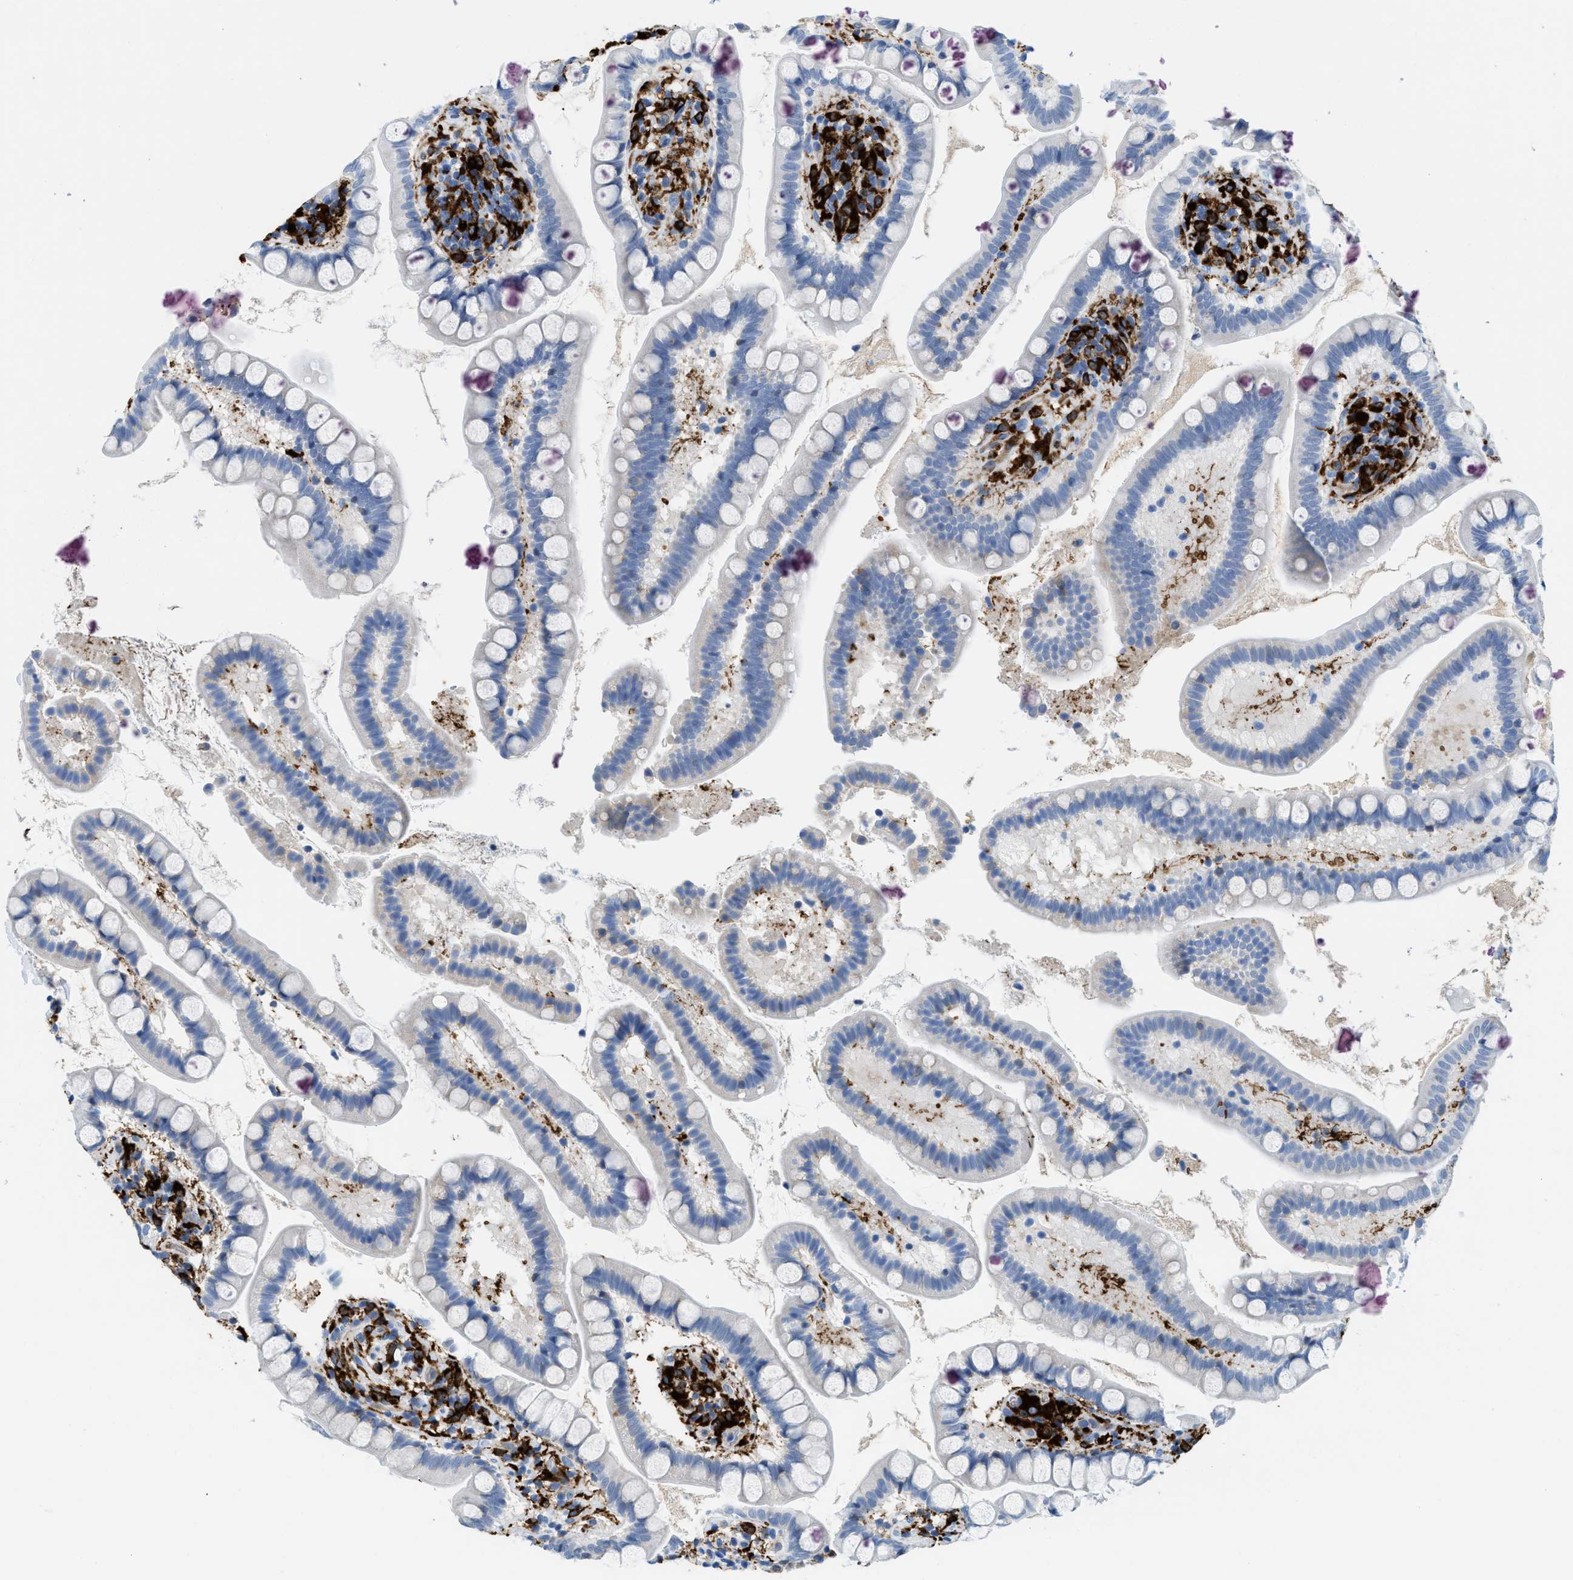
{"staining": {"intensity": "weak", "quantity": "<25%", "location": "cytoplasmic/membranous"}, "tissue": "small intestine", "cell_type": "Glandular cells", "image_type": "normal", "snomed": [{"axis": "morphology", "description": "Normal tissue, NOS"}, {"axis": "topography", "description": "Small intestine"}], "caption": "Protein analysis of unremarkable small intestine shows no significant staining in glandular cells. (Stains: DAB IHC with hematoxylin counter stain, Microscopy: brightfield microscopy at high magnification).", "gene": "CD226", "patient": {"sex": "female", "age": 84}}